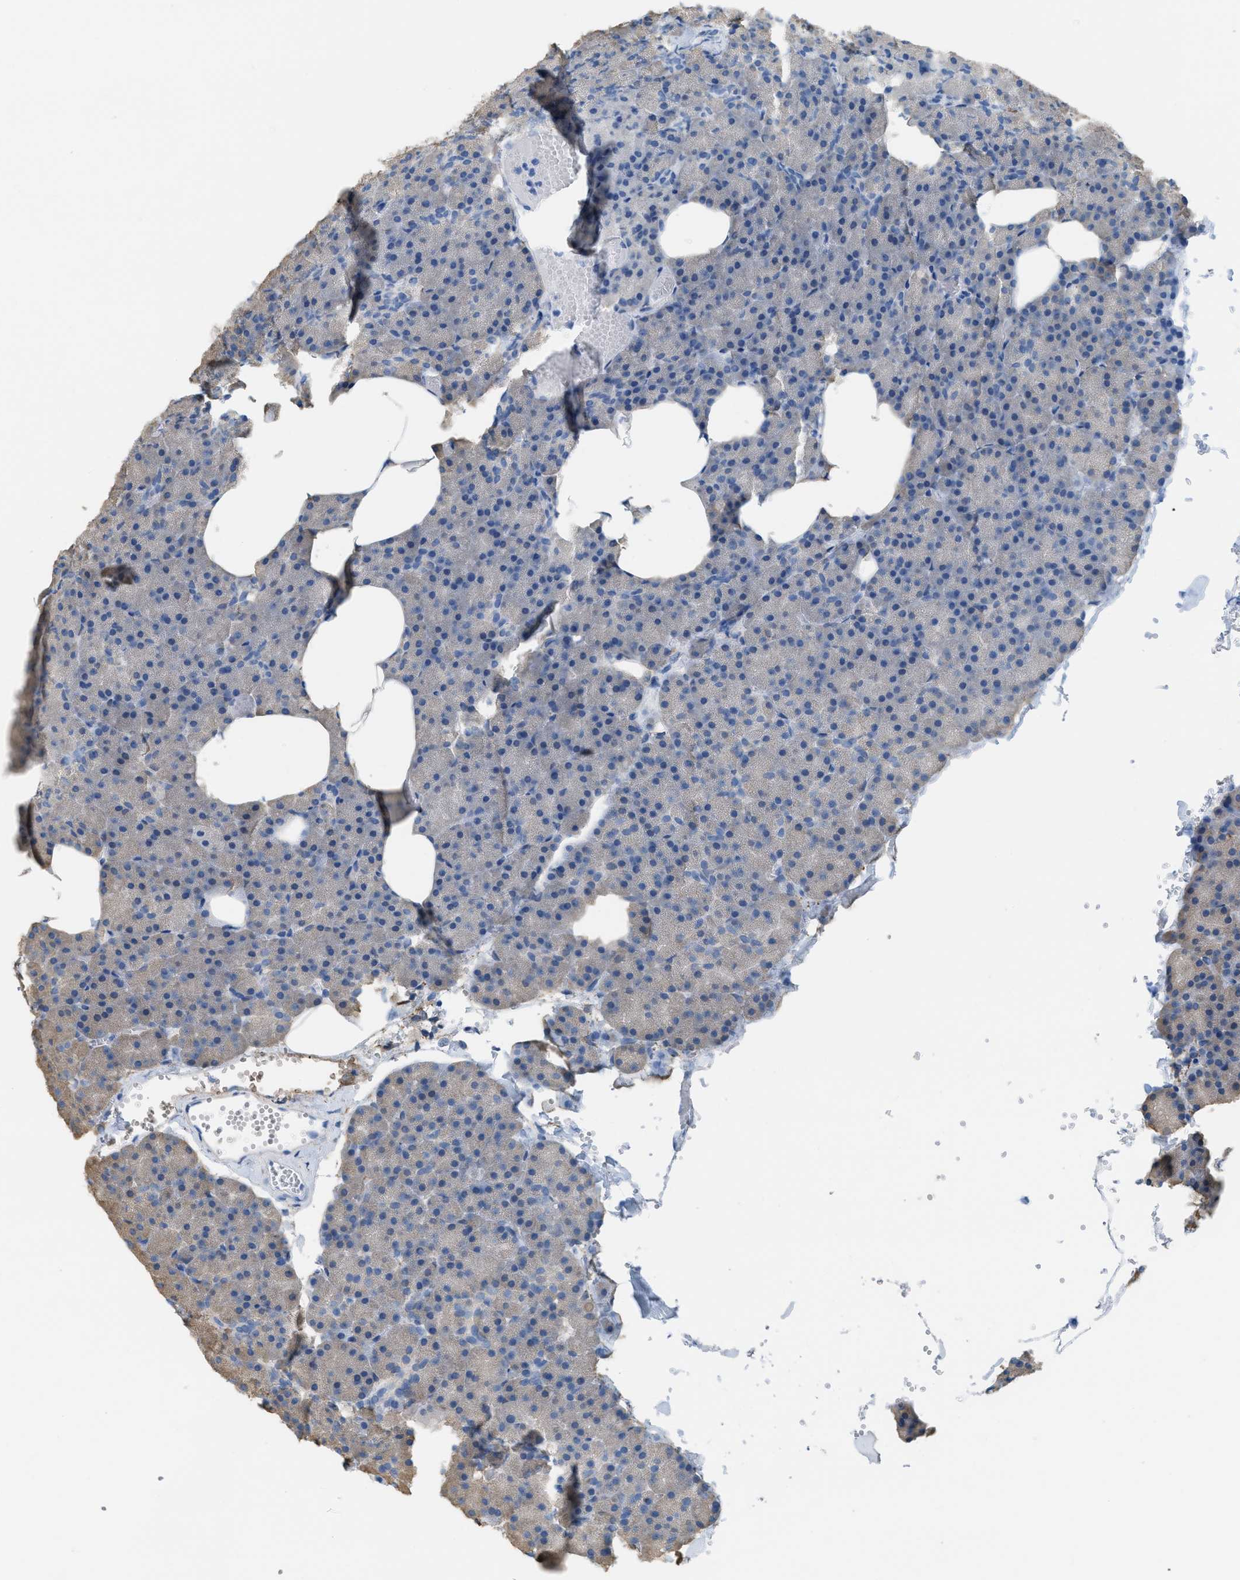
{"staining": {"intensity": "negative", "quantity": "none", "location": "none"}, "tissue": "pancreas", "cell_type": "Exocrine glandular cells", "image_type": "normal", "snomed": [{"axis": "morphology", "description": "Normal tissue, NOS"}, {"axis": "morphology", "description": "Carcinoid, malignant, NOS"}, {"axis": "topography", "description": "Pancreas"}], "caption": "IHC image of benign human pancreas stained for a protein (brown), which shows no staining in exocrine glandular cells. (DAB immunohistochemistry (IHC) visualized using brightfield microscopy, high magnification).", "gene": "ASGR1", "patient": {"sex": "female", "age": 35}}